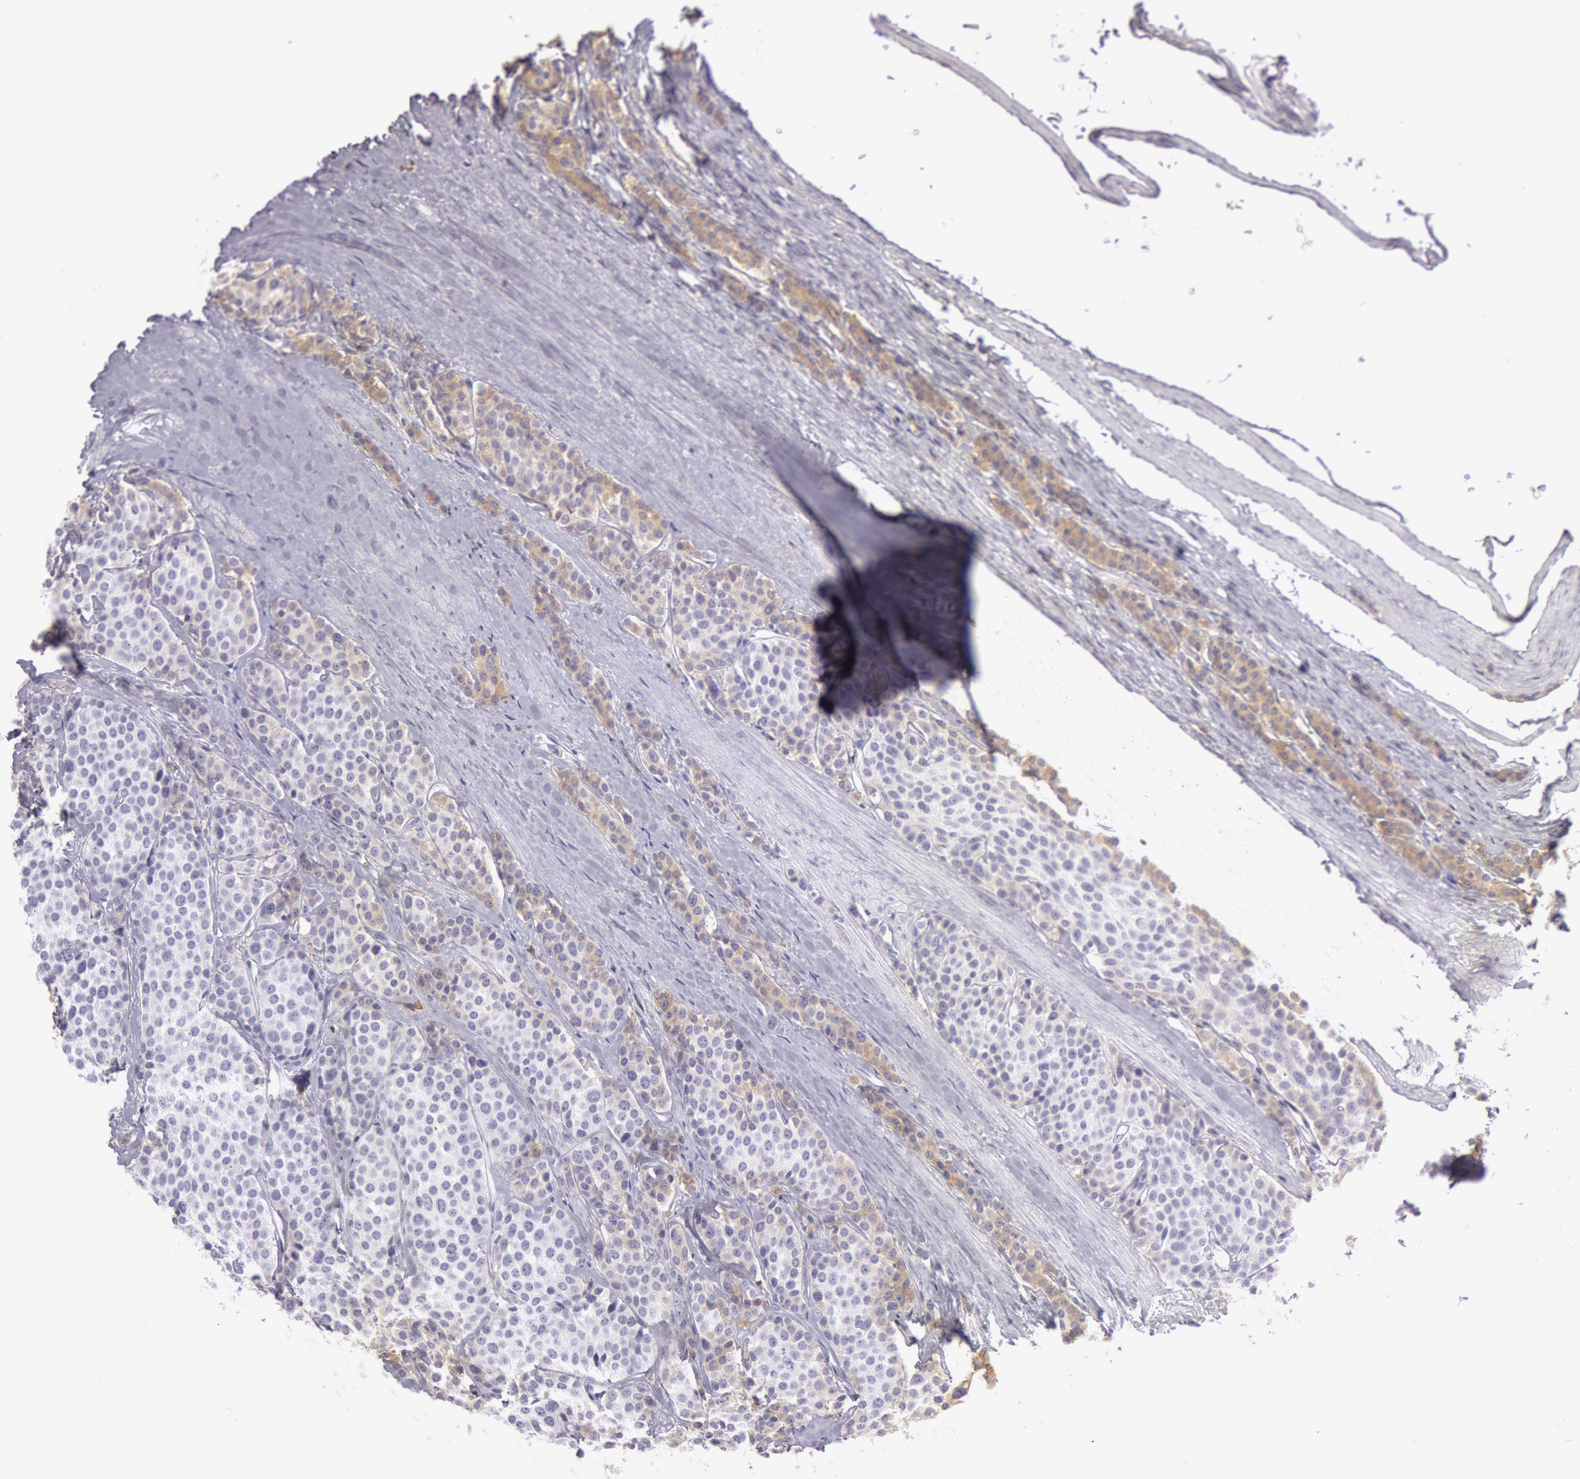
{"staining": {"intensity": "weak", "quantity": "25%-75%", "location": "cytoplasmic/membranous"}, "tissue": "carcinoid", "cell_type": "Tumor cells", "image_type": "cancer", "snomed": [{"axis": "morphology", "description": "Carcinoid, malignant, NOS"}, {"axis": "topography", "description": "Small intestine"}], "caption": "Human carcinoid stained for a protein (brown) exhibits weak cytoplasmic/membranous positive positivity in approximately 25%-75% of tumor cells.", "gene": "IGHG1", "patient": {"sex": "male", "age": 60}}